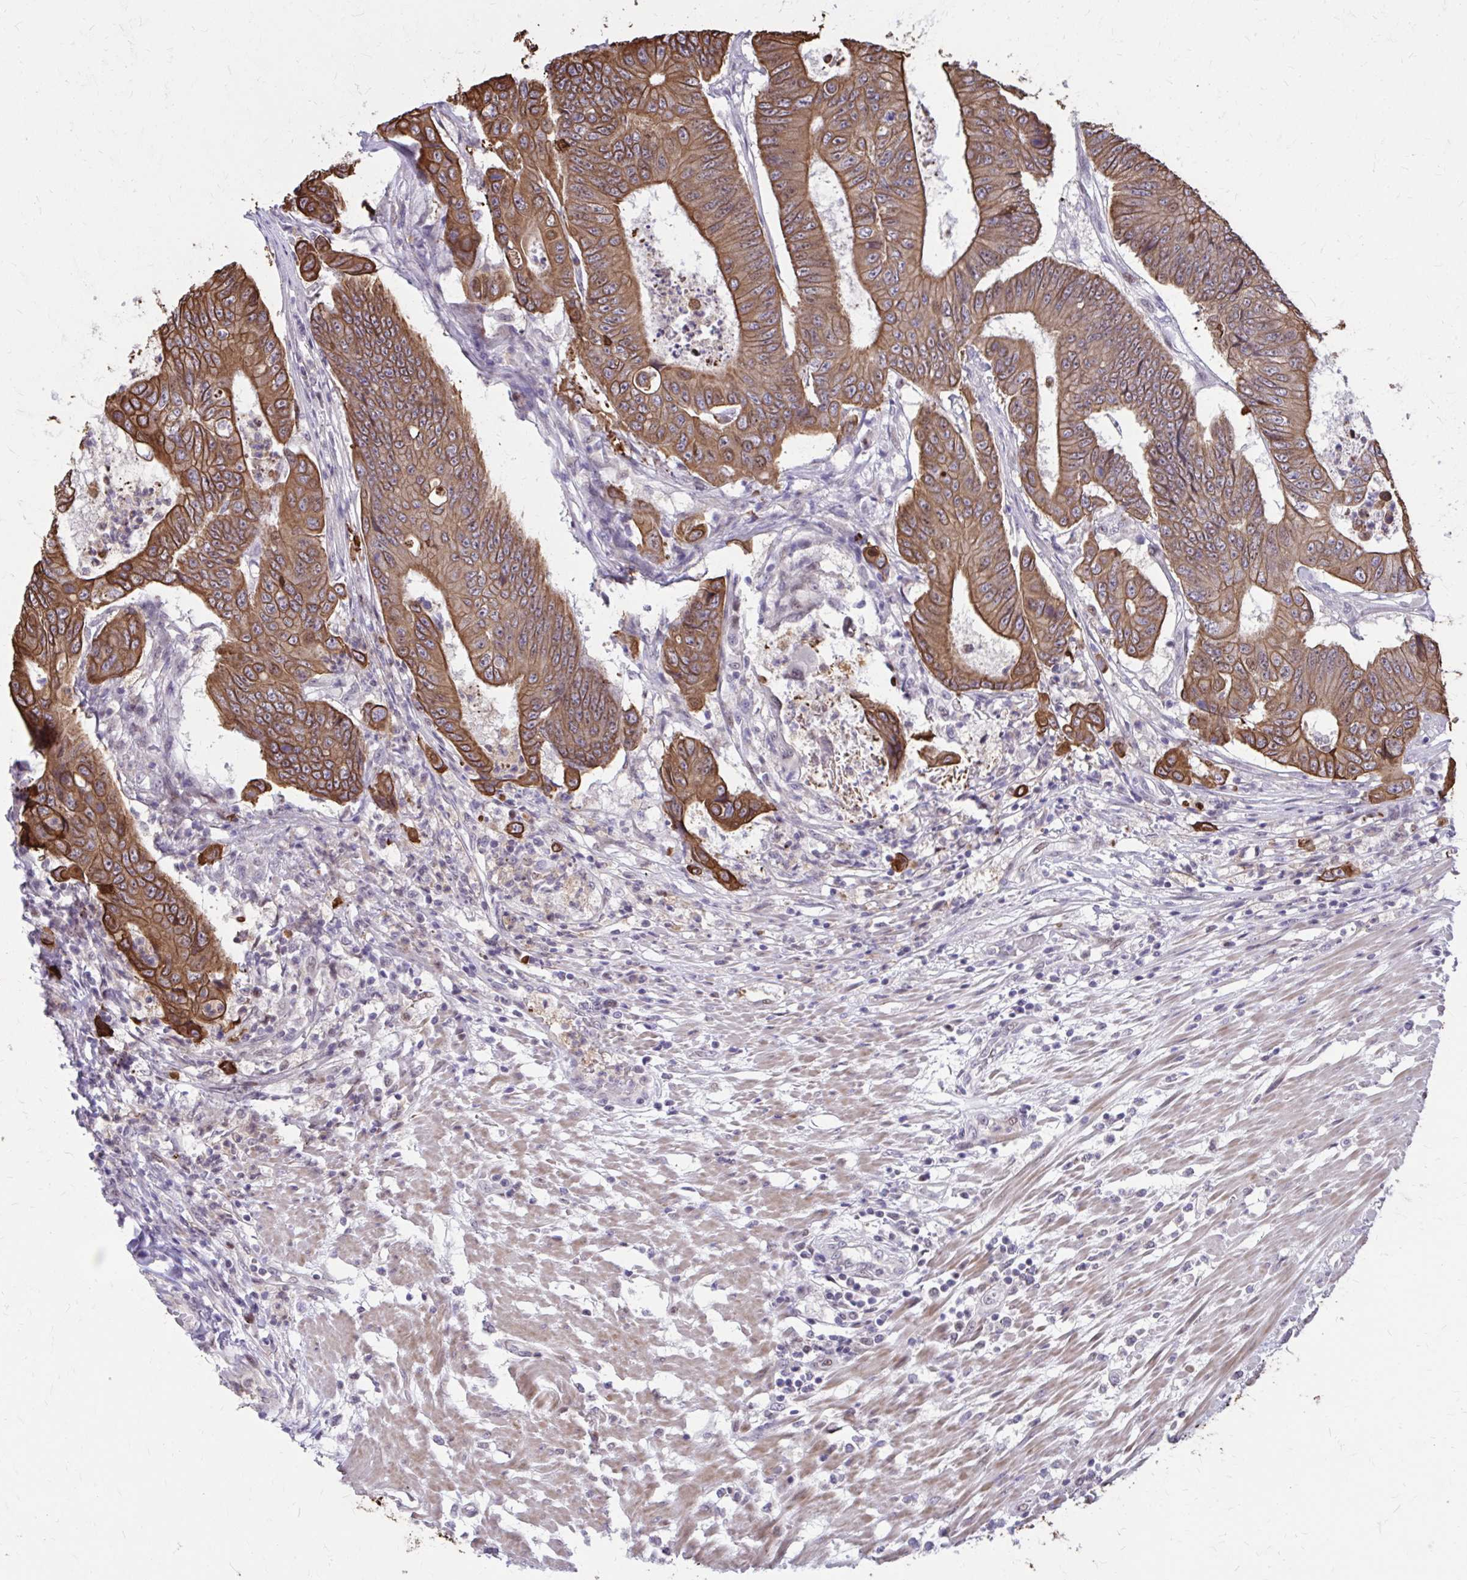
{"staining": {"intensity": "strong", "quantity": ">75%", "location": "cytoplasmic/membranous"}, "tissue": "colorectal cancer", "cell_type": "Tumor cells", "image_type": "cancer", "snomed": [{"axis": "morphology", "description": "Adenocarcinoma, NOS"}, {"axis": "topography", "description": "Colon"}], "caption": "About >75% of tumor cells in human colorectal adenocarcinoma exhibit strong cytoplasmic/membranous protein positivity as visualized by brown immunohistochemical staining.", "gene": "ANKRD30B", "patient": {"sex": "female", "age": 48}}